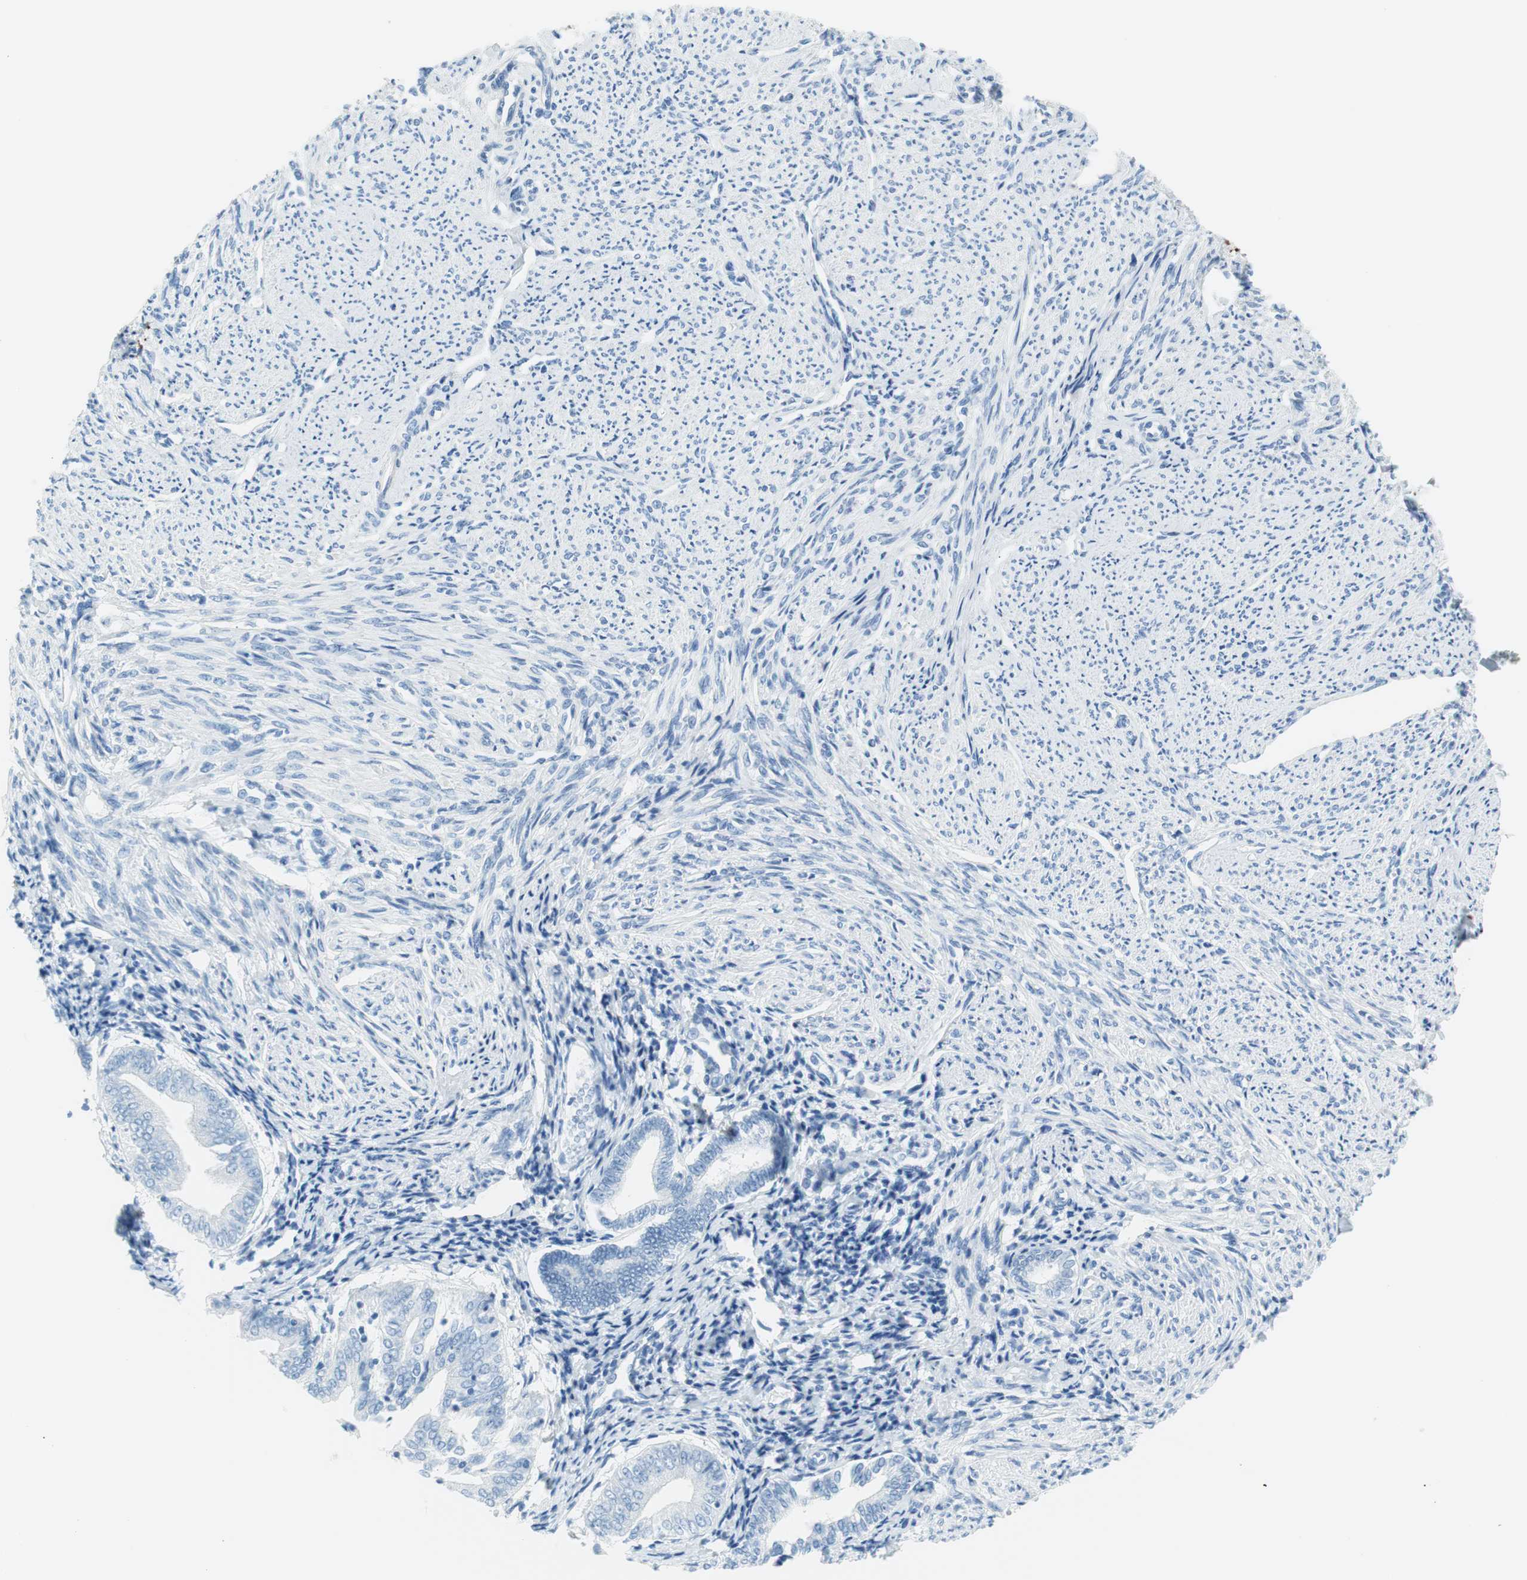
{"staining": {"intensity": "negative", "quantity": "none", "location": "none"}, "tissue": "smooth muscle", "cell_type": "Smooth muscle cells", "image_type": "normal", "snomed": [{"axis": "morphology", "description": "Normal tissue, NOS"}, {"axis": "topography", "description": "Smooth muscle"}], "caption": "Protein analysis of benign smooth muscle displays no significant expression in smooth muscle cells. (DAB immunohistochemistry, high magnification).", "gene": "MYH1", "patient": {"sex": "female", "age": 65}}